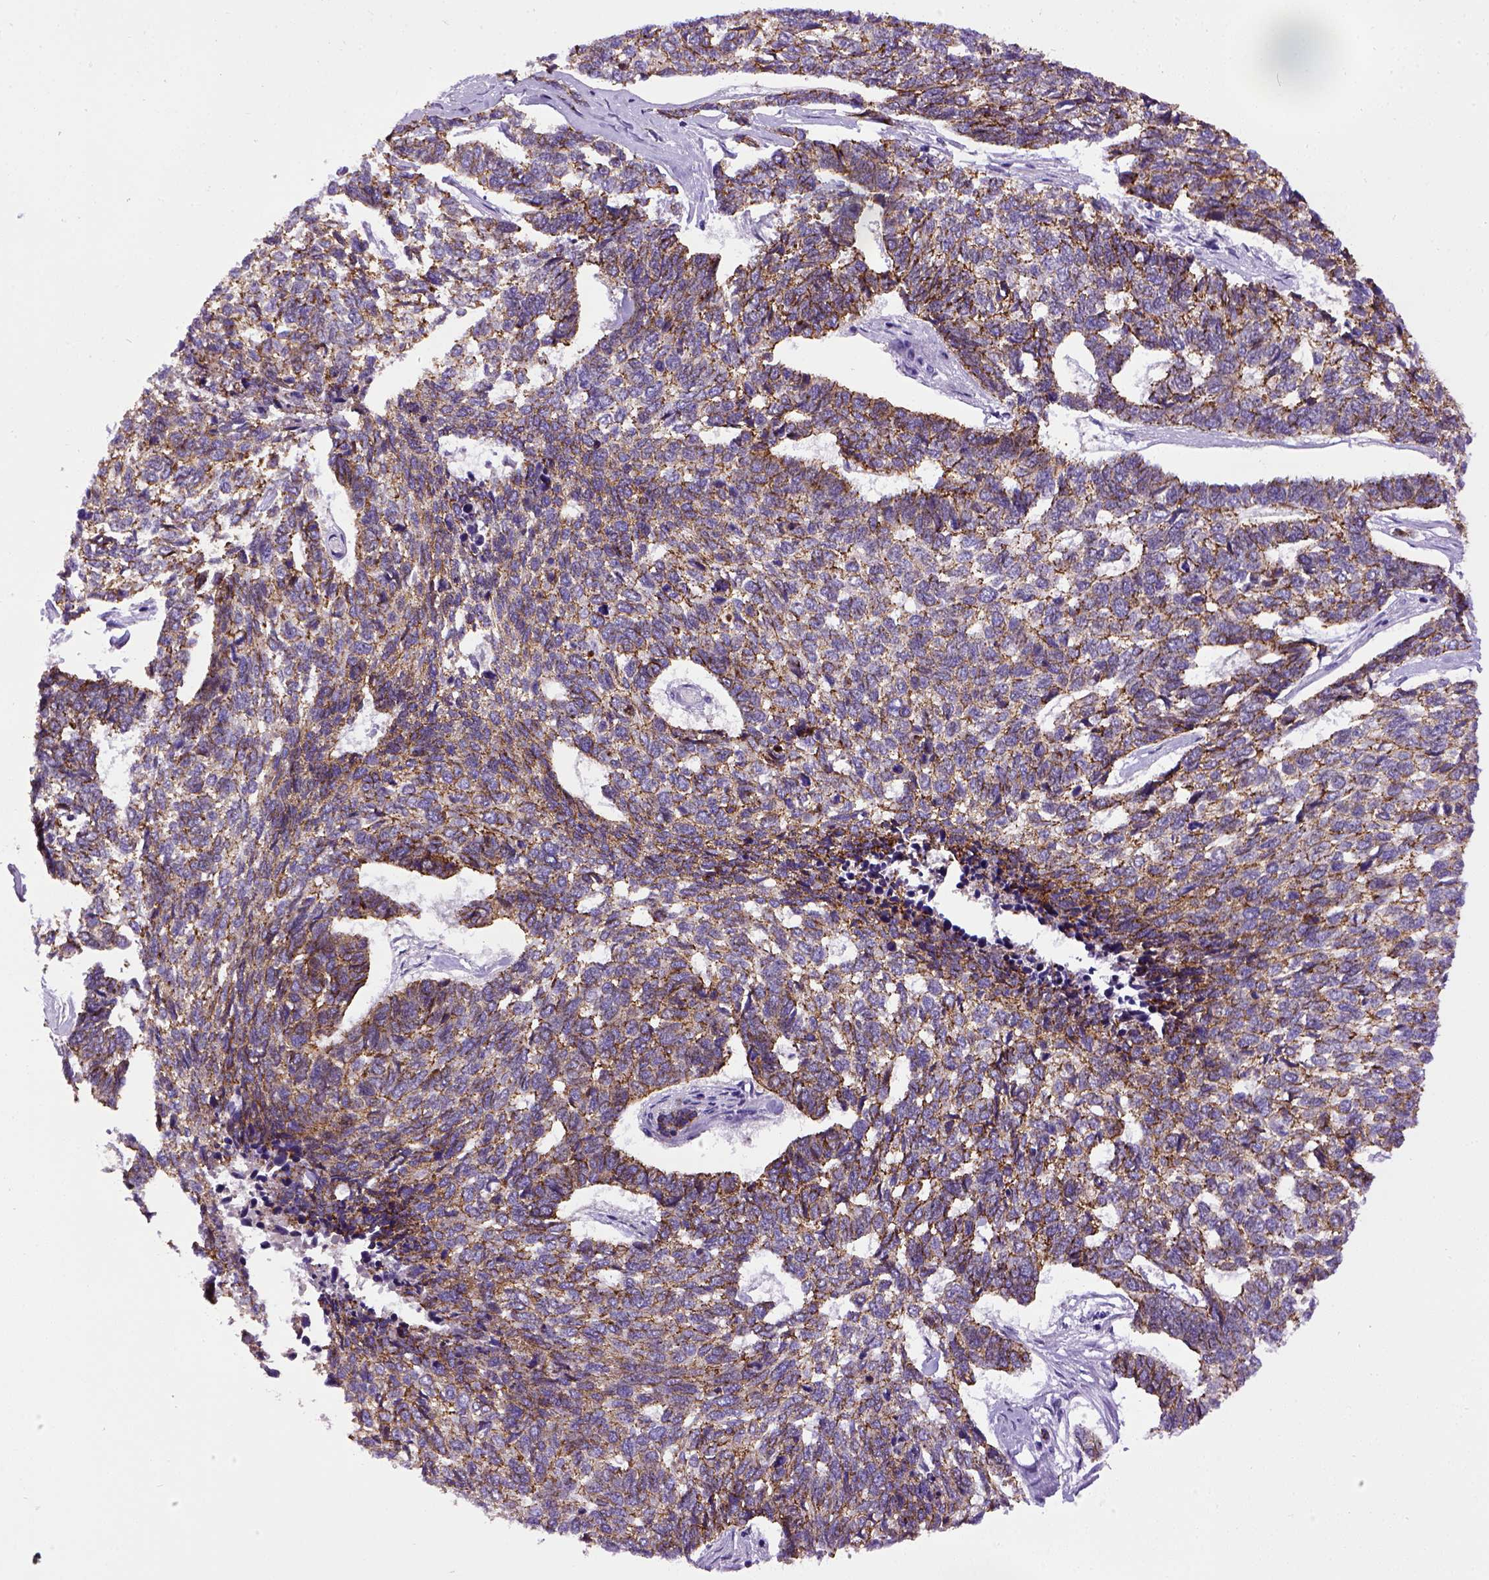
{"staining": {"intensity": "moderate", "quantity": ">75%", "location": "cytoplasmic/membranous"}, "tissue": "skin cancer", "cell_type": "Tumor cells", "image_type": "cancer", "snomed": [{"axis": "morphology", "description": "Basal cell carcinoma"}, {"axis": "topography", "description": "Skin"}], "caption": "Protein staining of skin cancer (basal cell carcinoma) tissue reveals moderate cytoplasmic/membranous expression in approximately >75% of tumor cells.", "gene": "CDH1", "patient": {"sex": "female", "age": 65}}